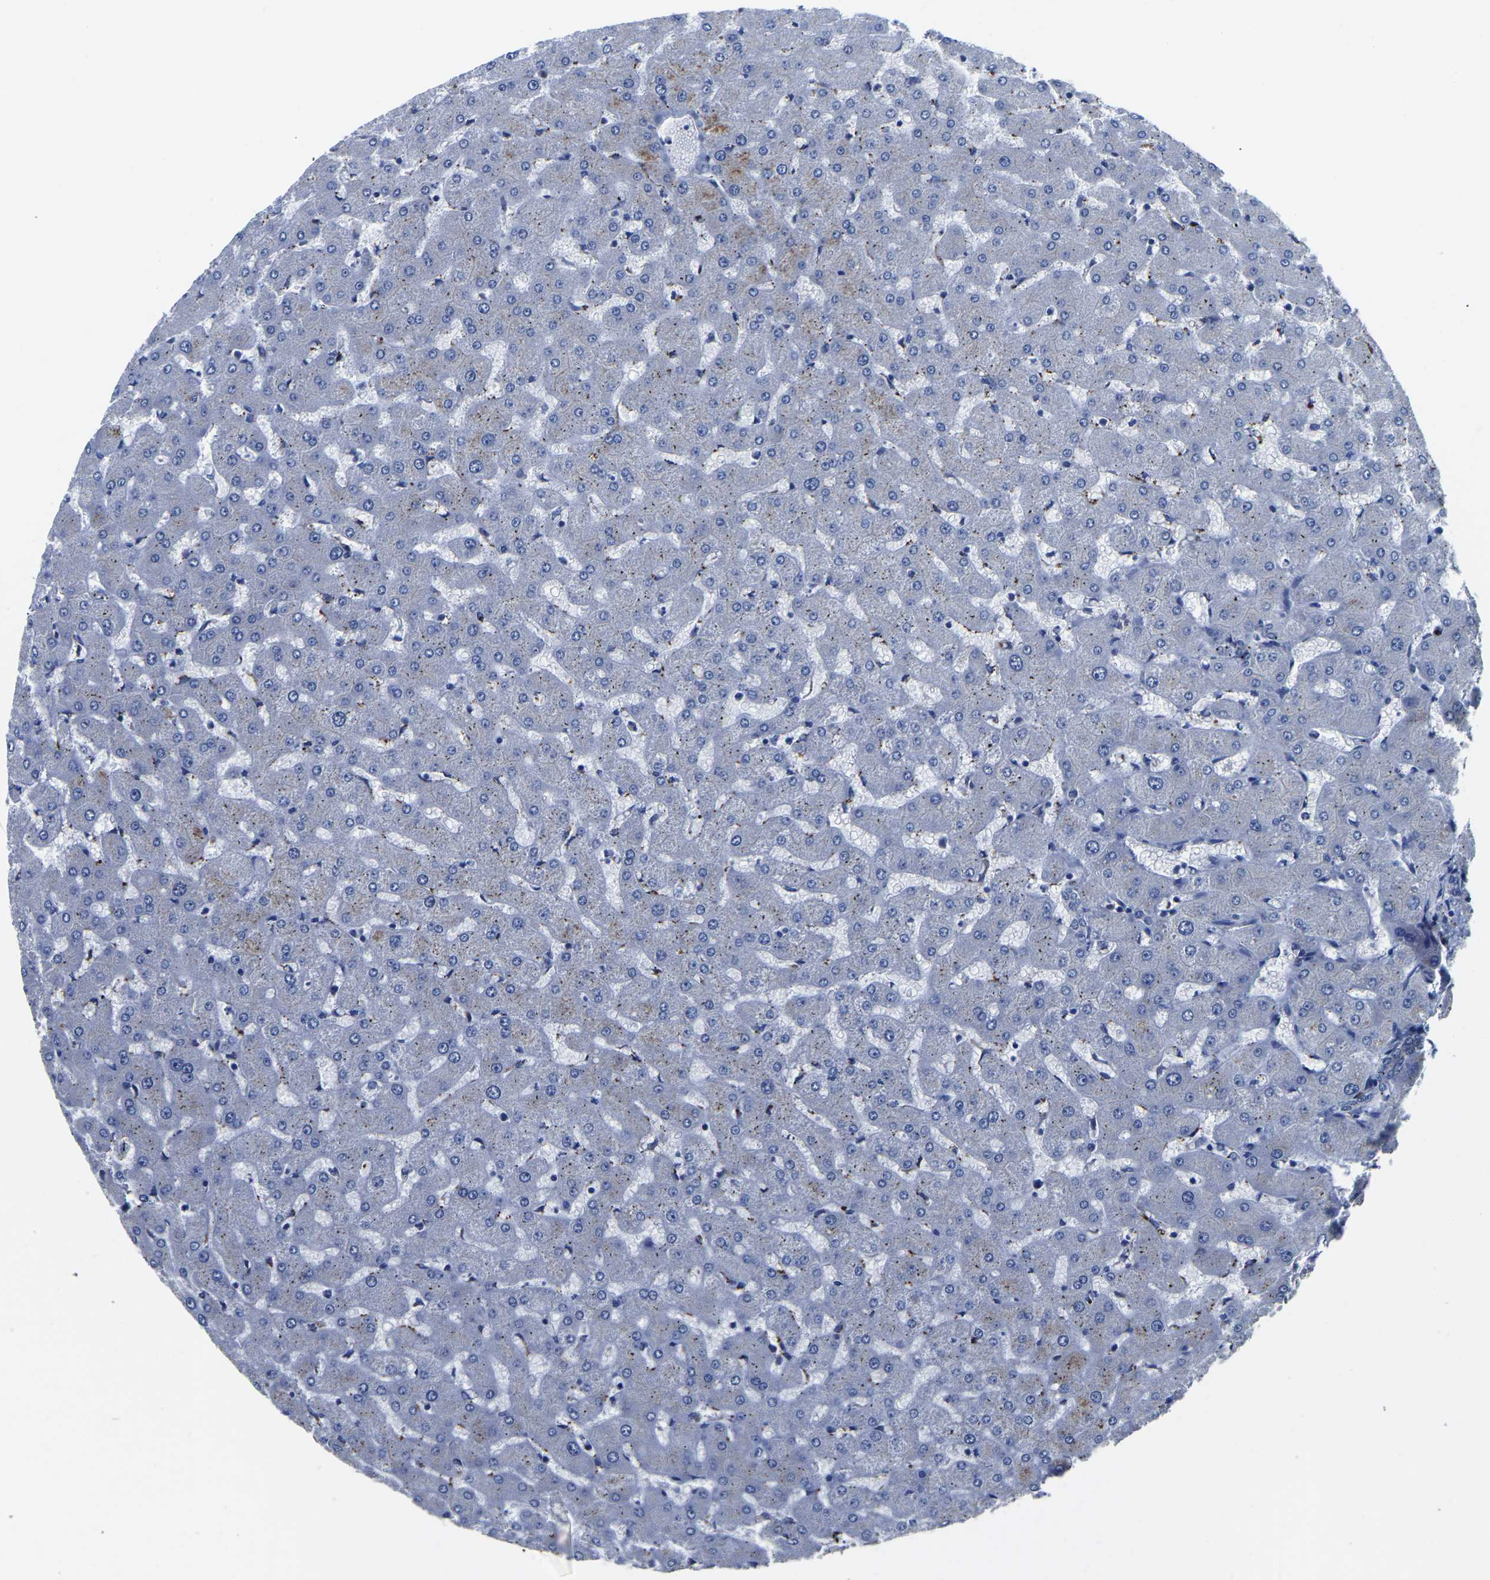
{"staining": {"intensity": "negative", "quantity": "none", "location": "none"}, "tissue": "liver", "cell_type": "Cholangiocytes", "image_type": "normal", "snomed": [{"axis": "morphology", "description": "Normal tissue, NOS"}, {"axis": "topography", "description": "Liver"}], "caption": "The immunohistochemistry (IHC) histopathology image has no significant staining in cholangiocytes of liver. (Stains: DAB immunohistochemistry (IHC) with hematoxylin counter stain, Microscopy: brightfield microscopy at high magnification).", "gene": "PDLIM7", "patient": {"sex": "female", "age": 63}}